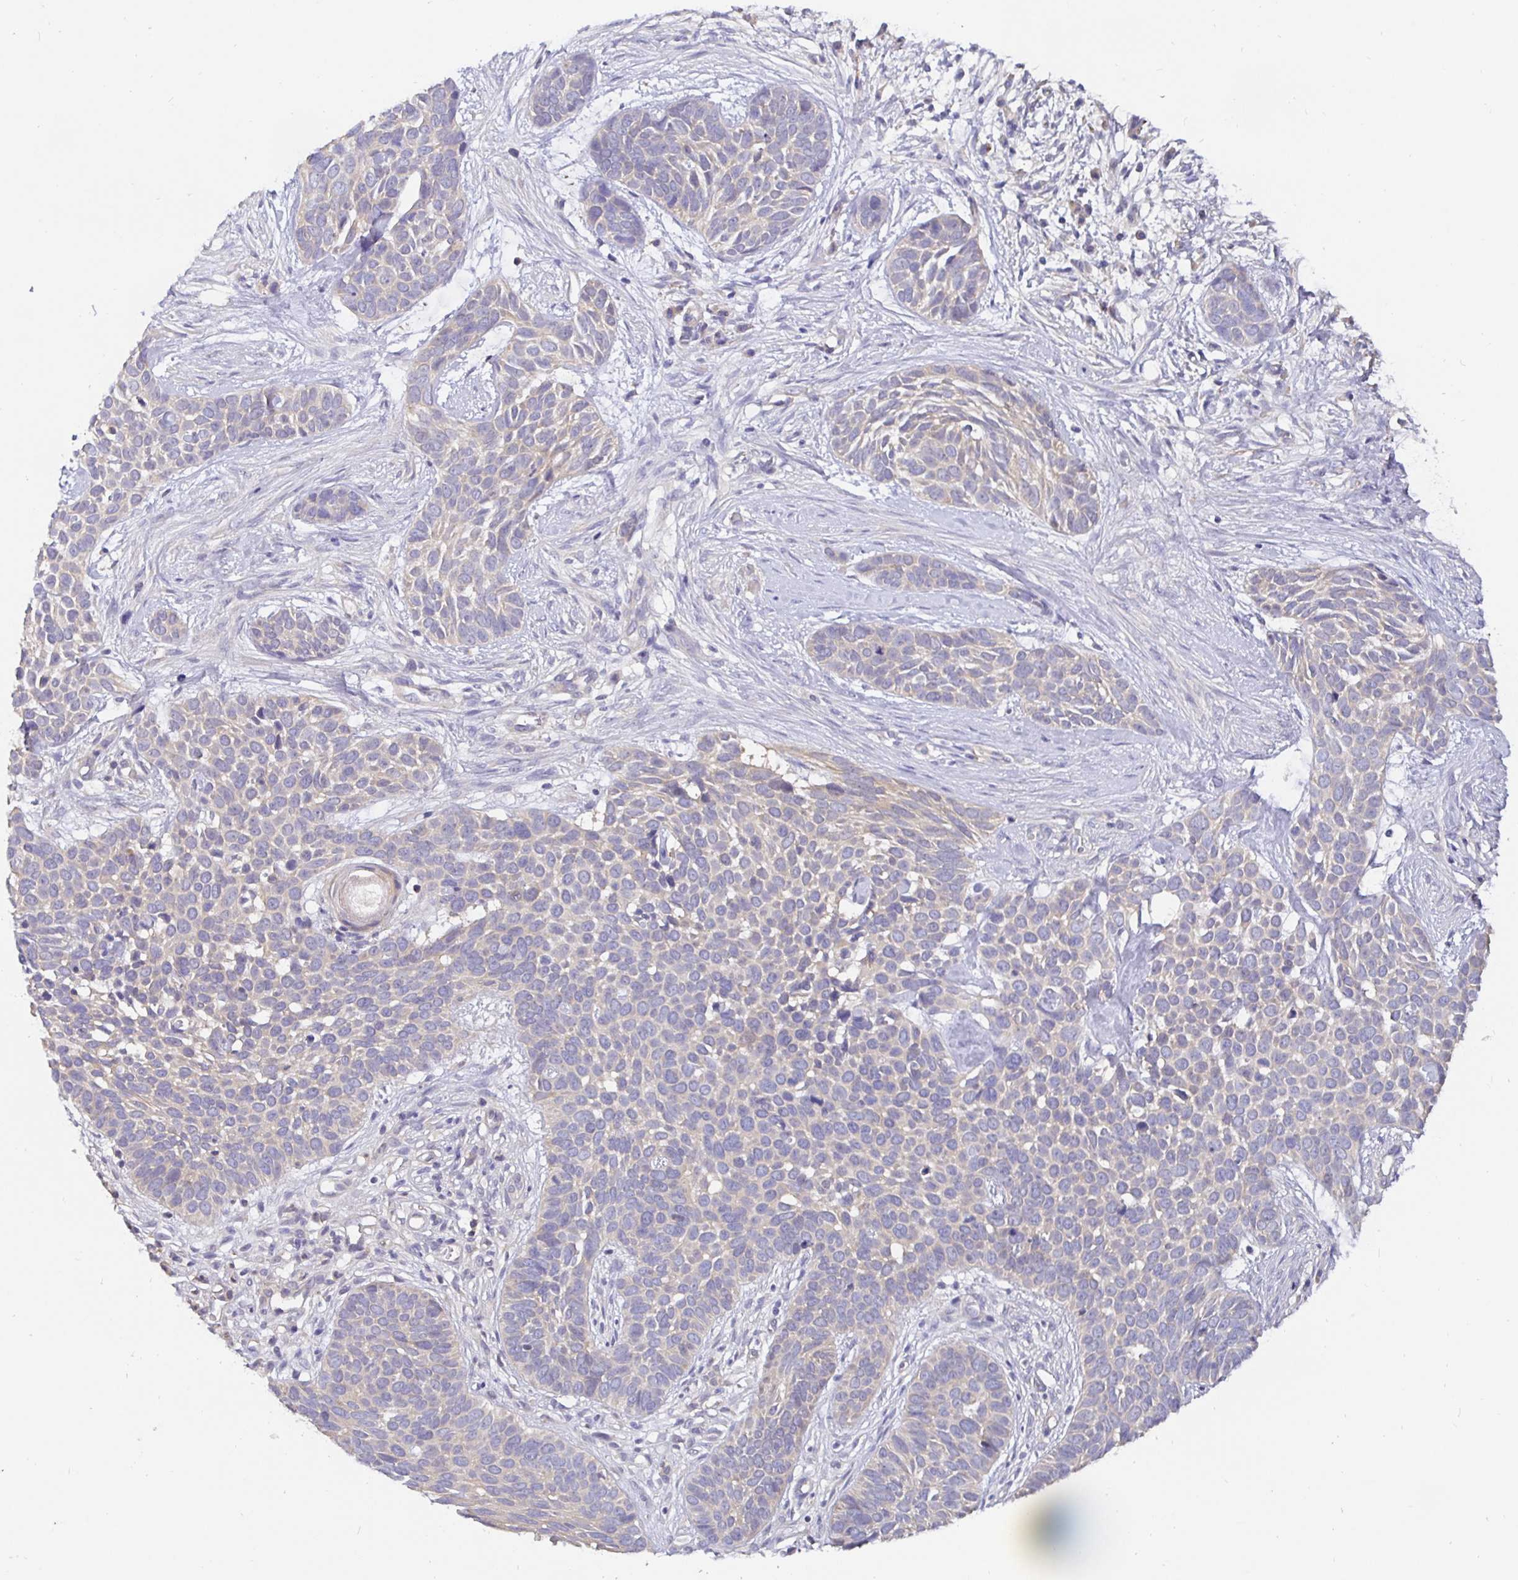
{"staining": {"intensity": "negative", "quantity": "none", "location": "none"}, "tissue": "skin cancer", "cell_type": "Tumor cells", "image_type": "cancer", "snomed": [{"axis": "morphology", "description": "Basal cell carcinoma"}, {"axis": "topography", "description": "Skin"}], "caption": "Immunohistochemistry micrograph of neoplastic tissue: human skin basal cell carcinoma stained with DAB (3,3'-diaminobenzidine) demonstrates no significant protein expression in tumor cells.", "gene": "KIF21A", "patient": {"sex": "male", "age": 69}}